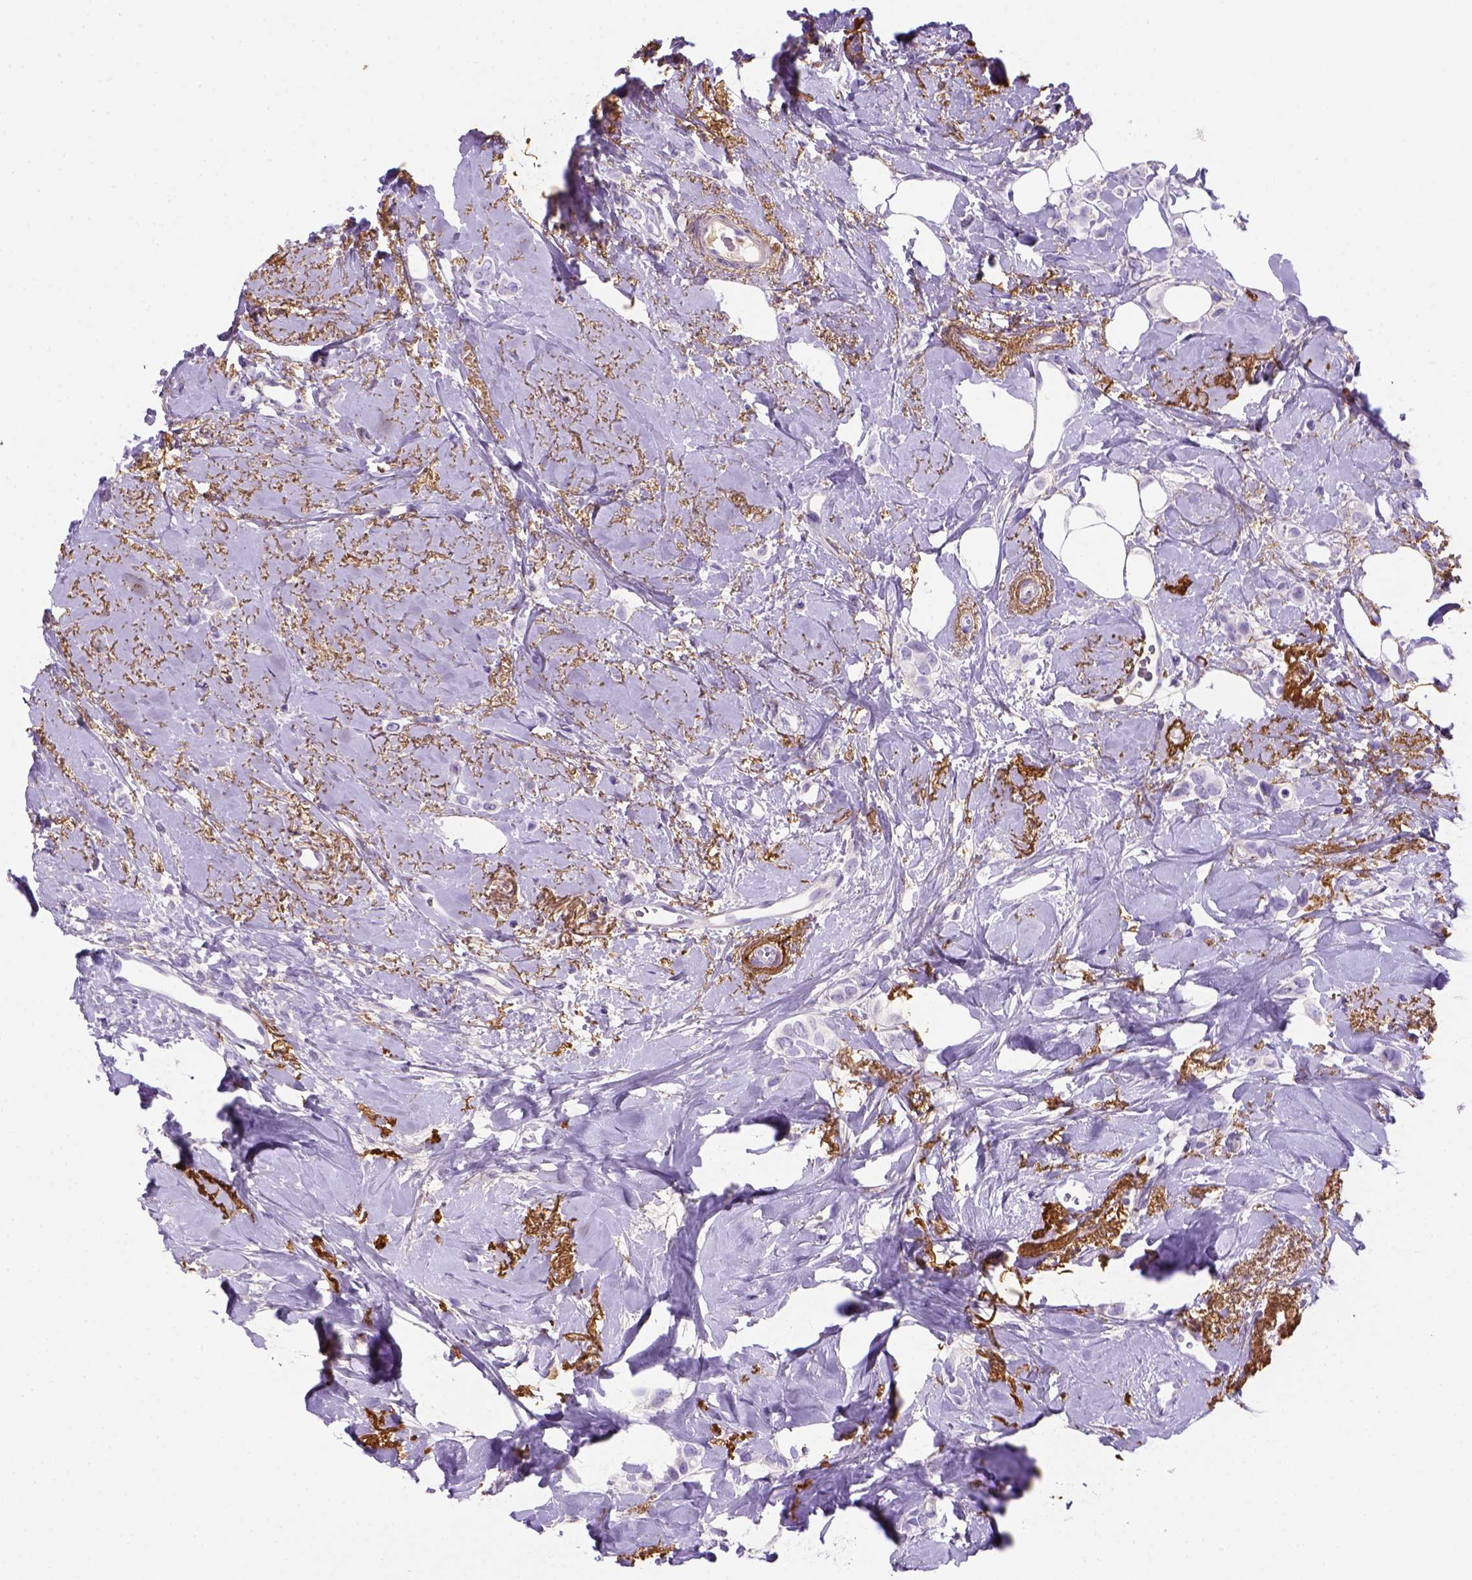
{"staining": {"intensity": "negative", "quantity": "none", "location": "none"}, "tissue": "breast cancer", "cell_type": "Tumor cells", "image_type": "cancer", "snomed": [{"axis": "morphology", "description": "Lobular carcinoma"}, {"axis": "topography", "description": "Breast"}], "caption": "Histopathology image shows no significant protein staining in tumor cells of breast cancer (lobular carcinoma).", "gene": "SIRPD", "patient": {"sex": "female", "age": 66}}